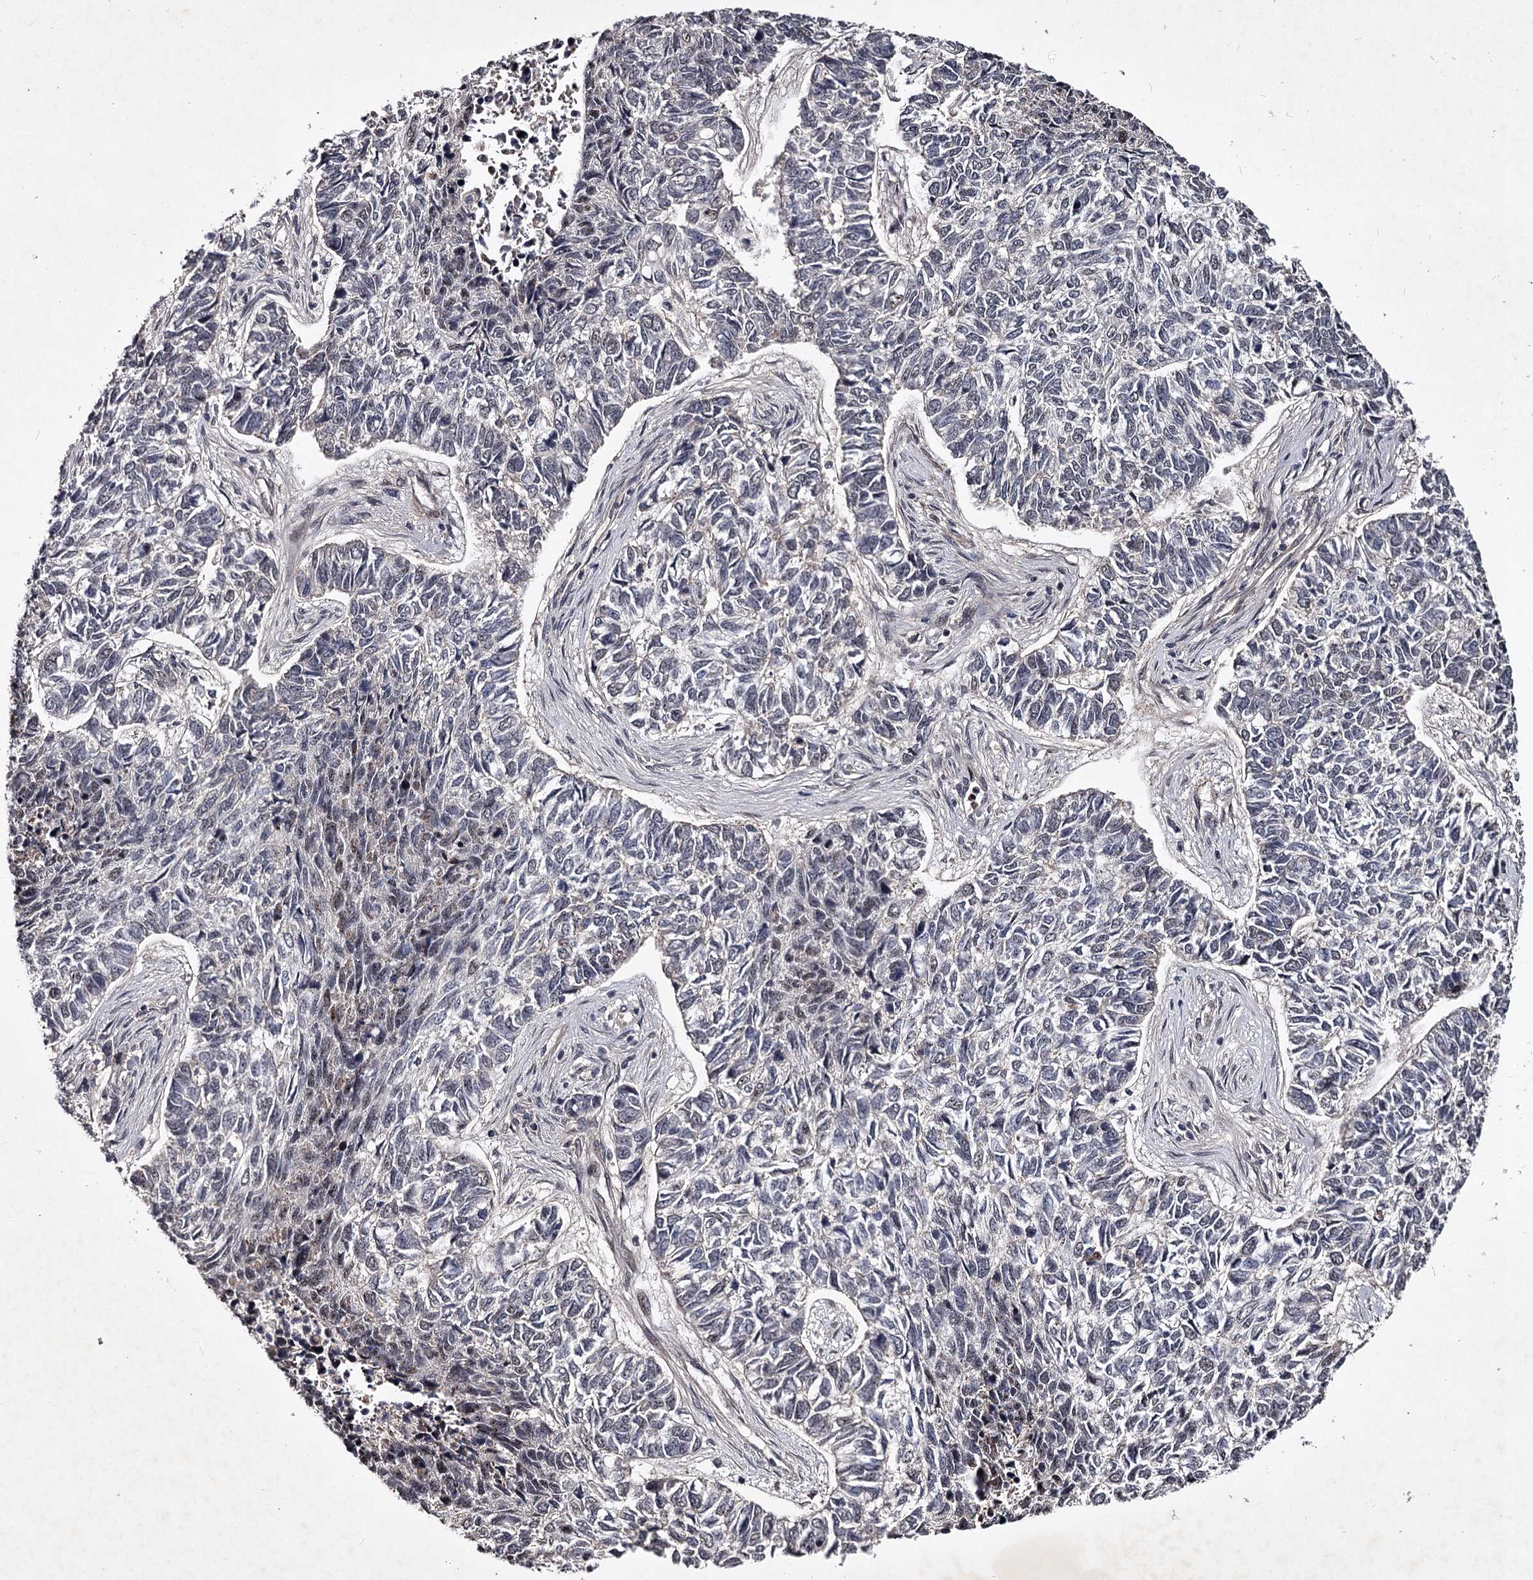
{"staining": {"intensity": "weak", "quantity": "25%-75%", "location": "nuclear"}, "tissue": "skin cancer", "cell_type": "Tumor cells", "image_type": "cancer", "snomed": [{"axis": "morphology", "description": "Basal cell carcinoma"}, {"axis": "topography", "description": "Skin"}], "caption": "Basal cell carcinoma (skin) stained with a protein marker exhibits weak staining in tumor cells.", "gene": "RNF44", "patient": {"sex": "female", "age": 65}}